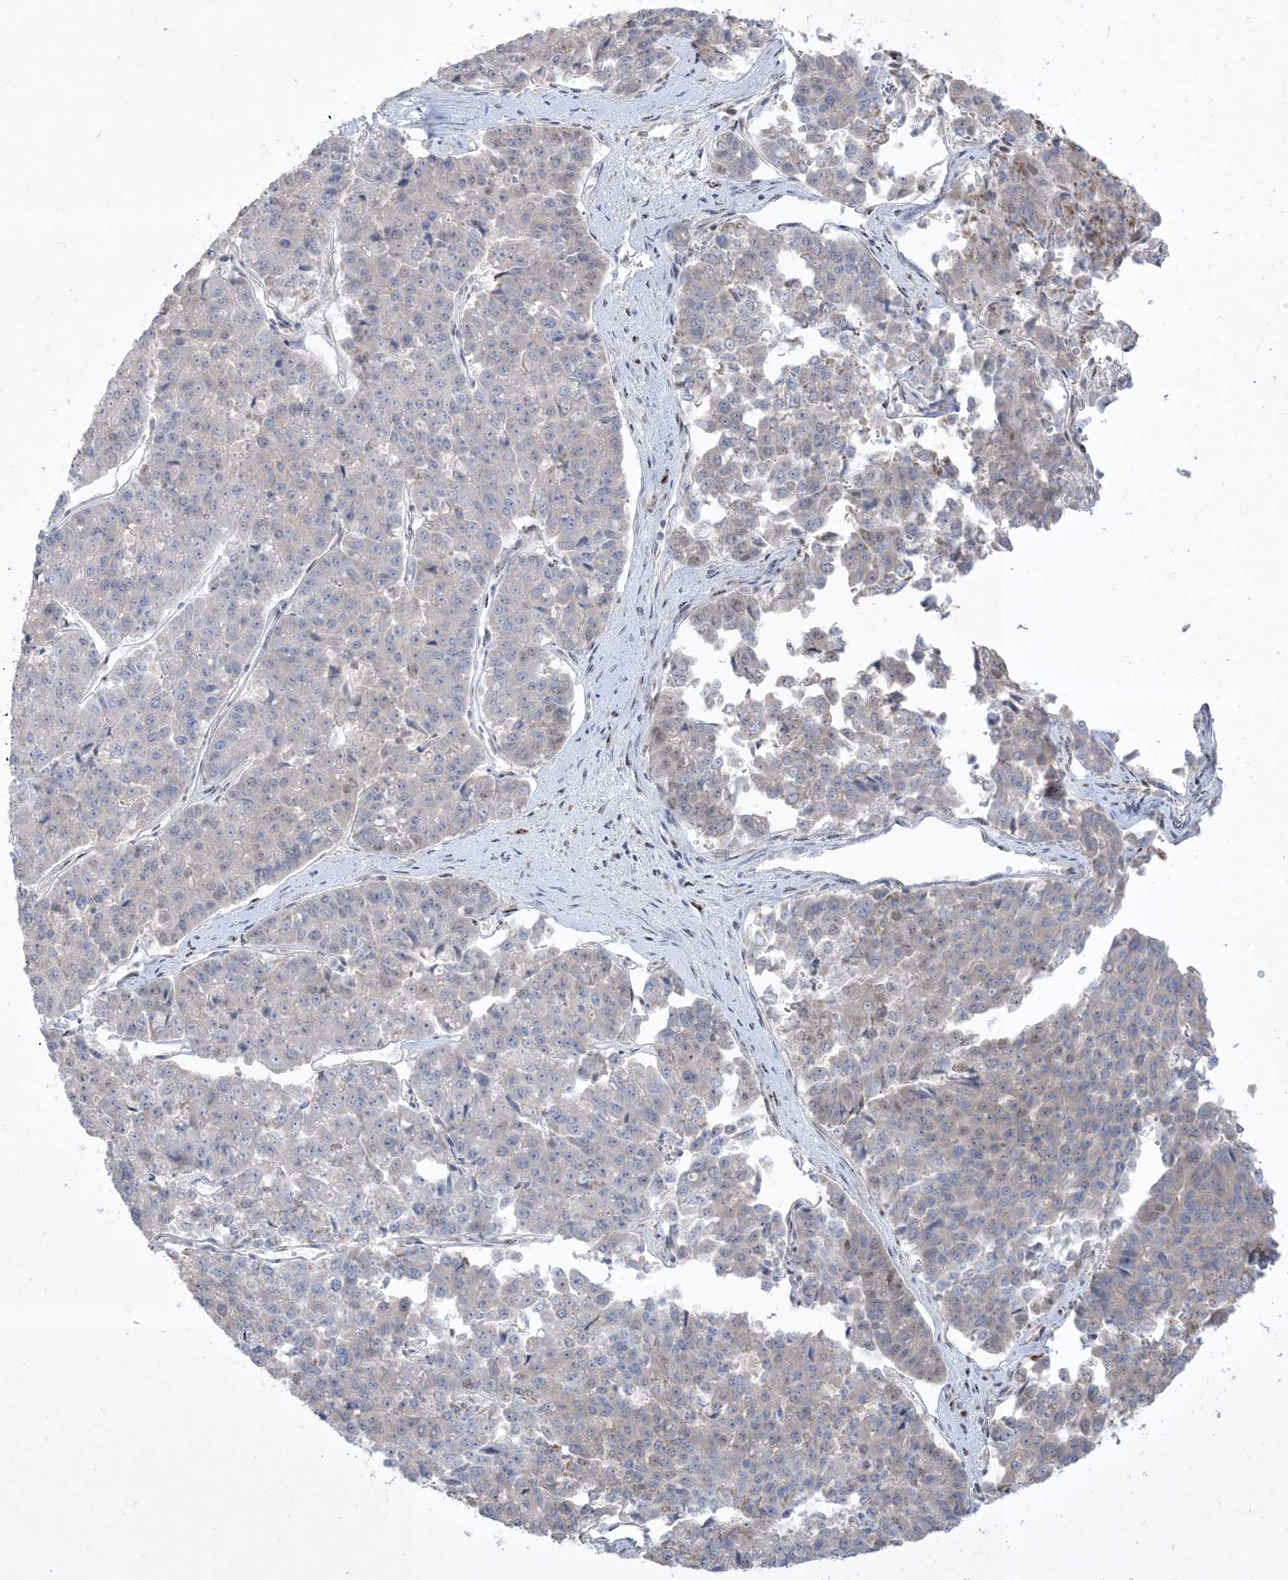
{"staining": {"intensity": "negative", "quantity": "none", "location": "none"}, "tissue": "pancreatic cancer", "cell_type": "Tumor cells", "image_type": "cancer", "snomed": [{"axis": "morphology", "description": "Adenocarcinoma, NOS"}, {"axis": "topography", "description": "Pancreas"}], "caption": "High magnification brightfield microscopy of pancreatic cancer (adenocarcinoma) stained with DAB (brown) and counterstained with hematoxylin (blue): tumor cells show no significant staining.", "gene": "BHLHE40", "patient": {"sex": "male", "age": 50}}